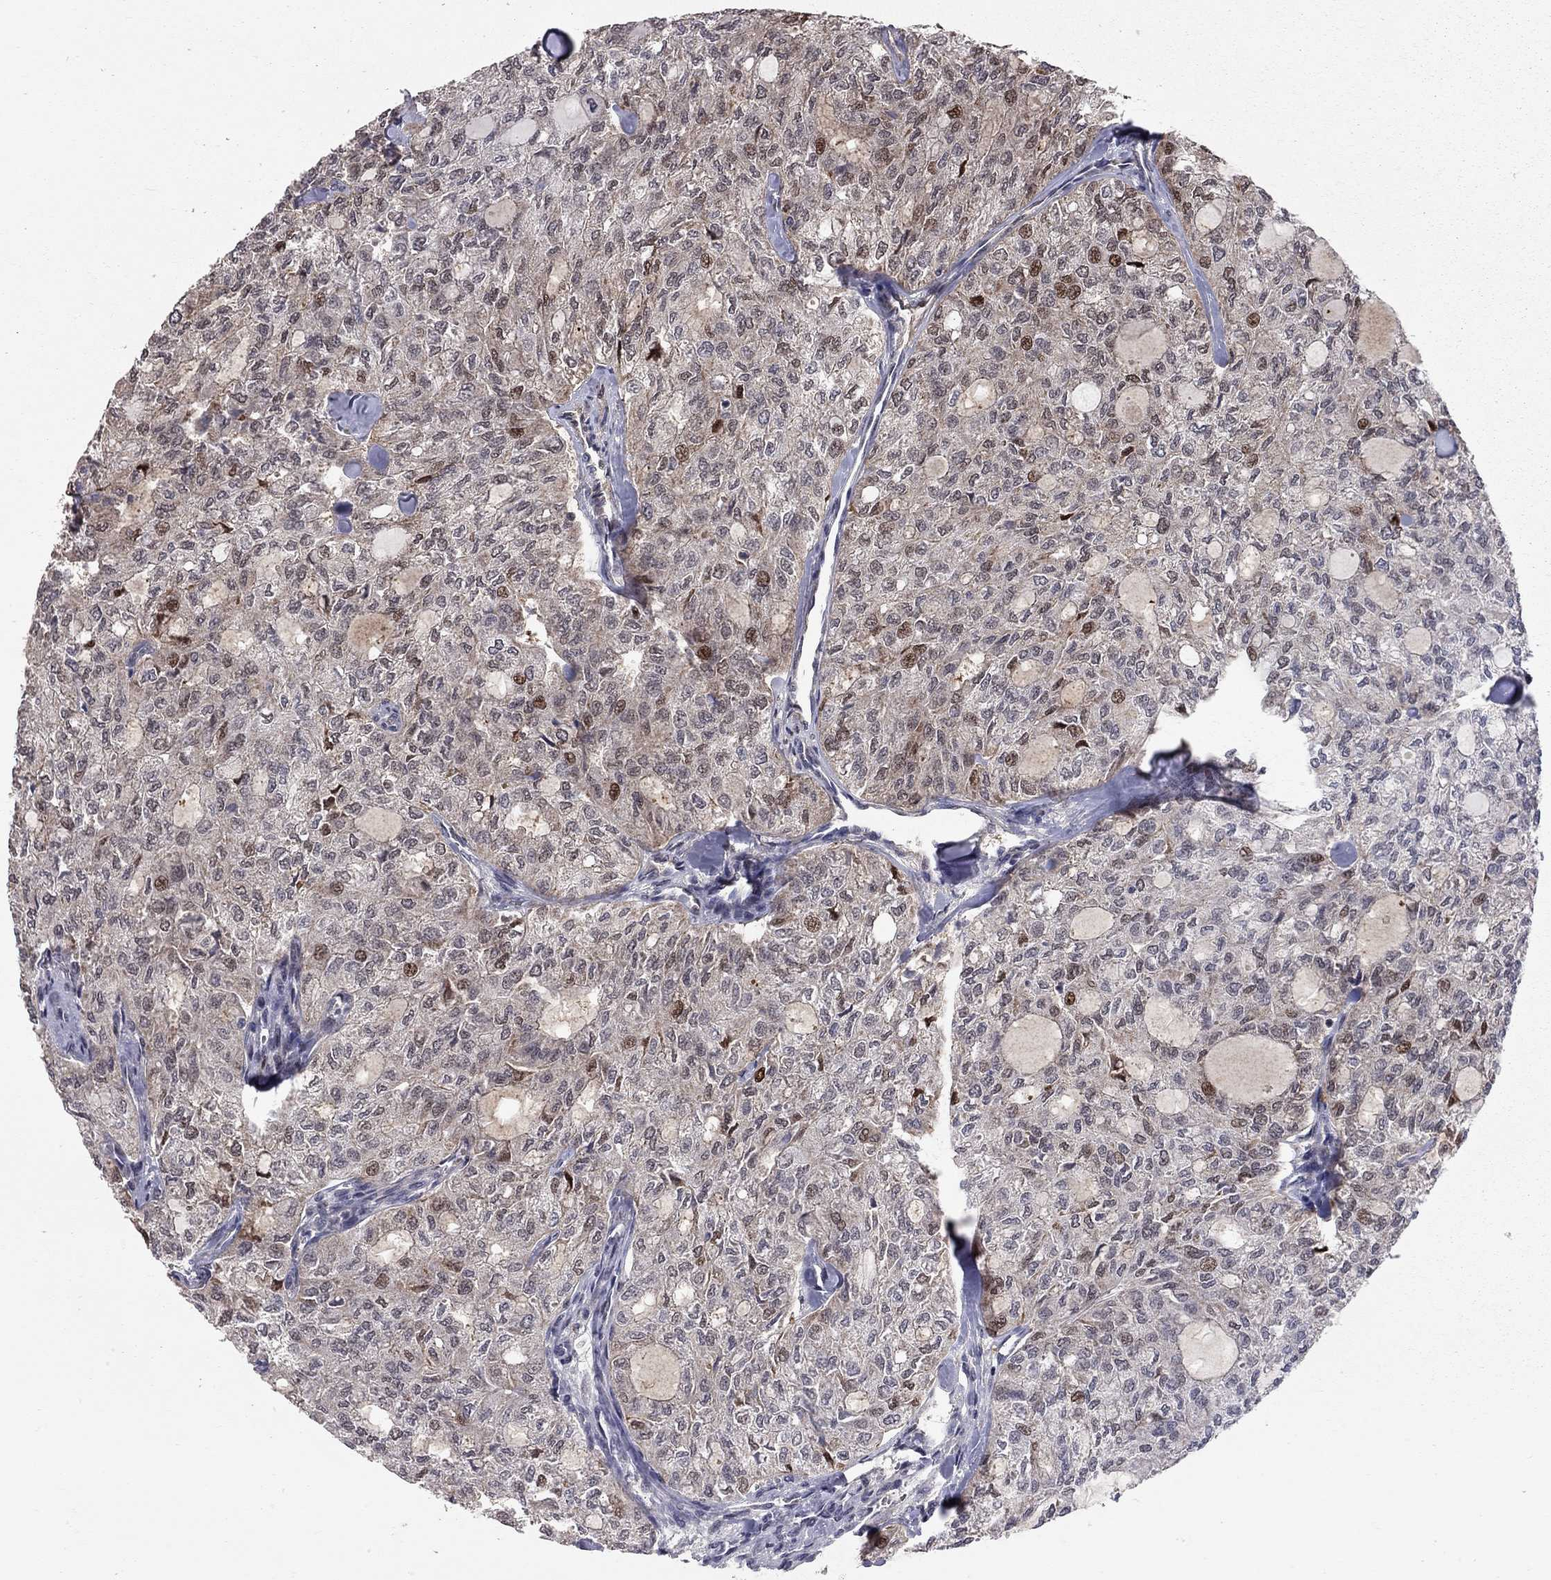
{"staining": {"intensity": "moderate", "quantity": "<25%", "location": "nuclear"}, "tissue": "thyroid cancer", "cell_type": "Tumor cells", "image_type": "cancer", "snomed": [{"axis": "morphology", "description": "Follicular adenoma carcinoma, NOS"}, {"axis": "topography", "description": "Thyroid gland"}], "caption": "Follicular adenoma carcinoma (thyroid) tissue exhibits moderate nuclear expression in about <25% of tumor cells", "gene": "HDAC3", "patient": {"sex": "male", "age": 75}}